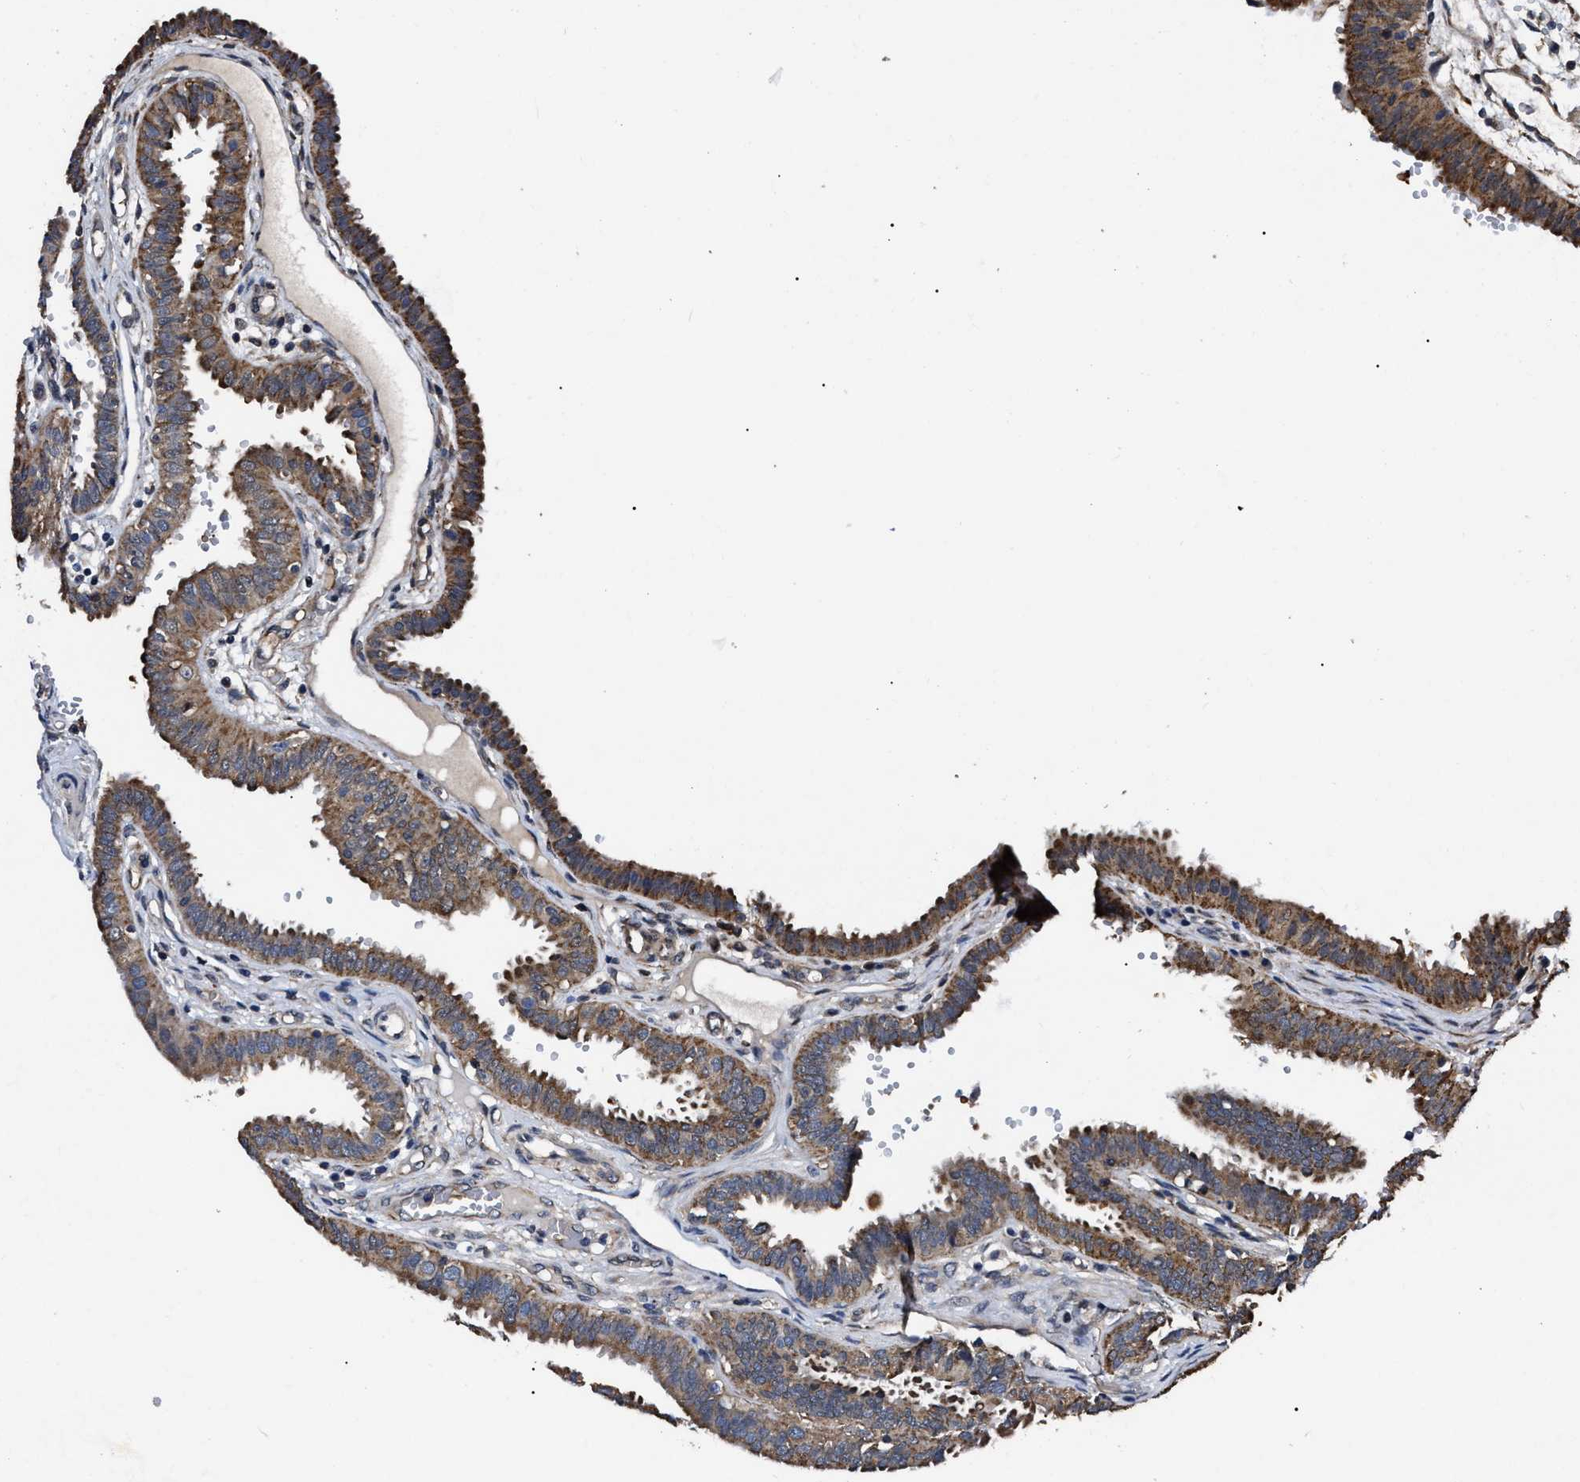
{"staining": {"intensity": "moderate", "quantity": ">75%", "location": "cytoplasmic/membranous"}, "tissue": "fallopian tube", "cell_type": "Glandular cells", "image_type": "normal", "snomed": [{"axis": "morphology", "description": "Normal tissue, NOS"}, {"axis": "topography", "description": "Fallopian tube"}, {"axis": "topography", "description": "Placenta"}], "caption": "A high-resolution photomicrograph shows immunohistochemistry staining of benign fallopian tube, which demonstrates moderate cytoplasmic/membranous expression in about >75% of glandular cells.", "gene": "GET4", "patient": {"sex": "female", "age": 32}}